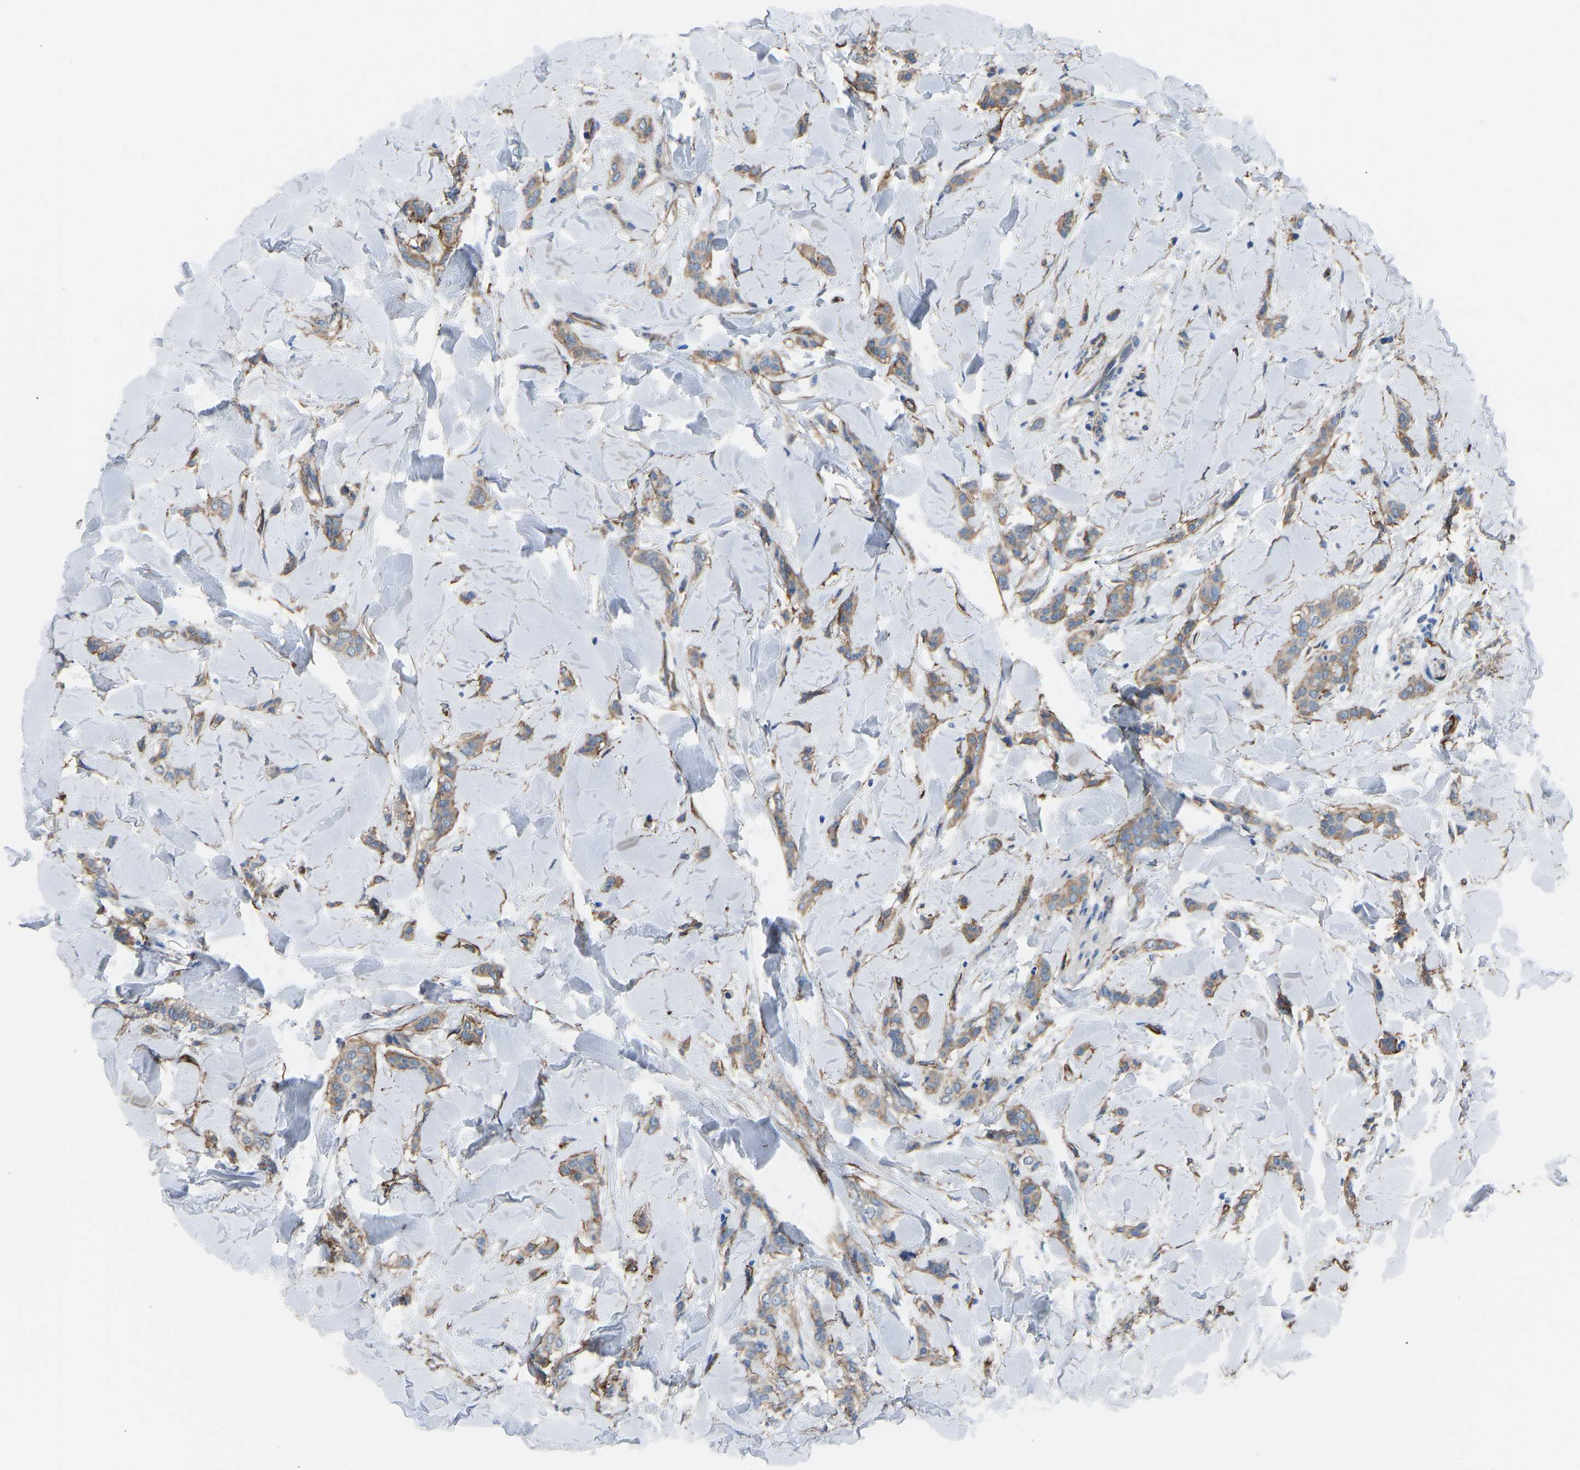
{"staining": {"intensity": "moderate", "quantity": "25%-75%", "location": "cytoplasmic/membranous"}, "tissue": "breast cancer", "cell_type": "Tumor cells", "image_type": "cancer", "snomed": [{"axis": "morphology", "description": "Lobular carcinoma"}, {"axis": "topography", "description": "Skin"}, {"axis": "topography", "description": "Breast"}], "caption": "This image demonstrates immunohistochemistry staining of human lobular carcinoma (breast), with medium moderate cytoplasmic/membranous expression in approximately 25%-75% of tumor cells.", "gene": "MYH10", "patient": {"sex": "female", "age": 46}}